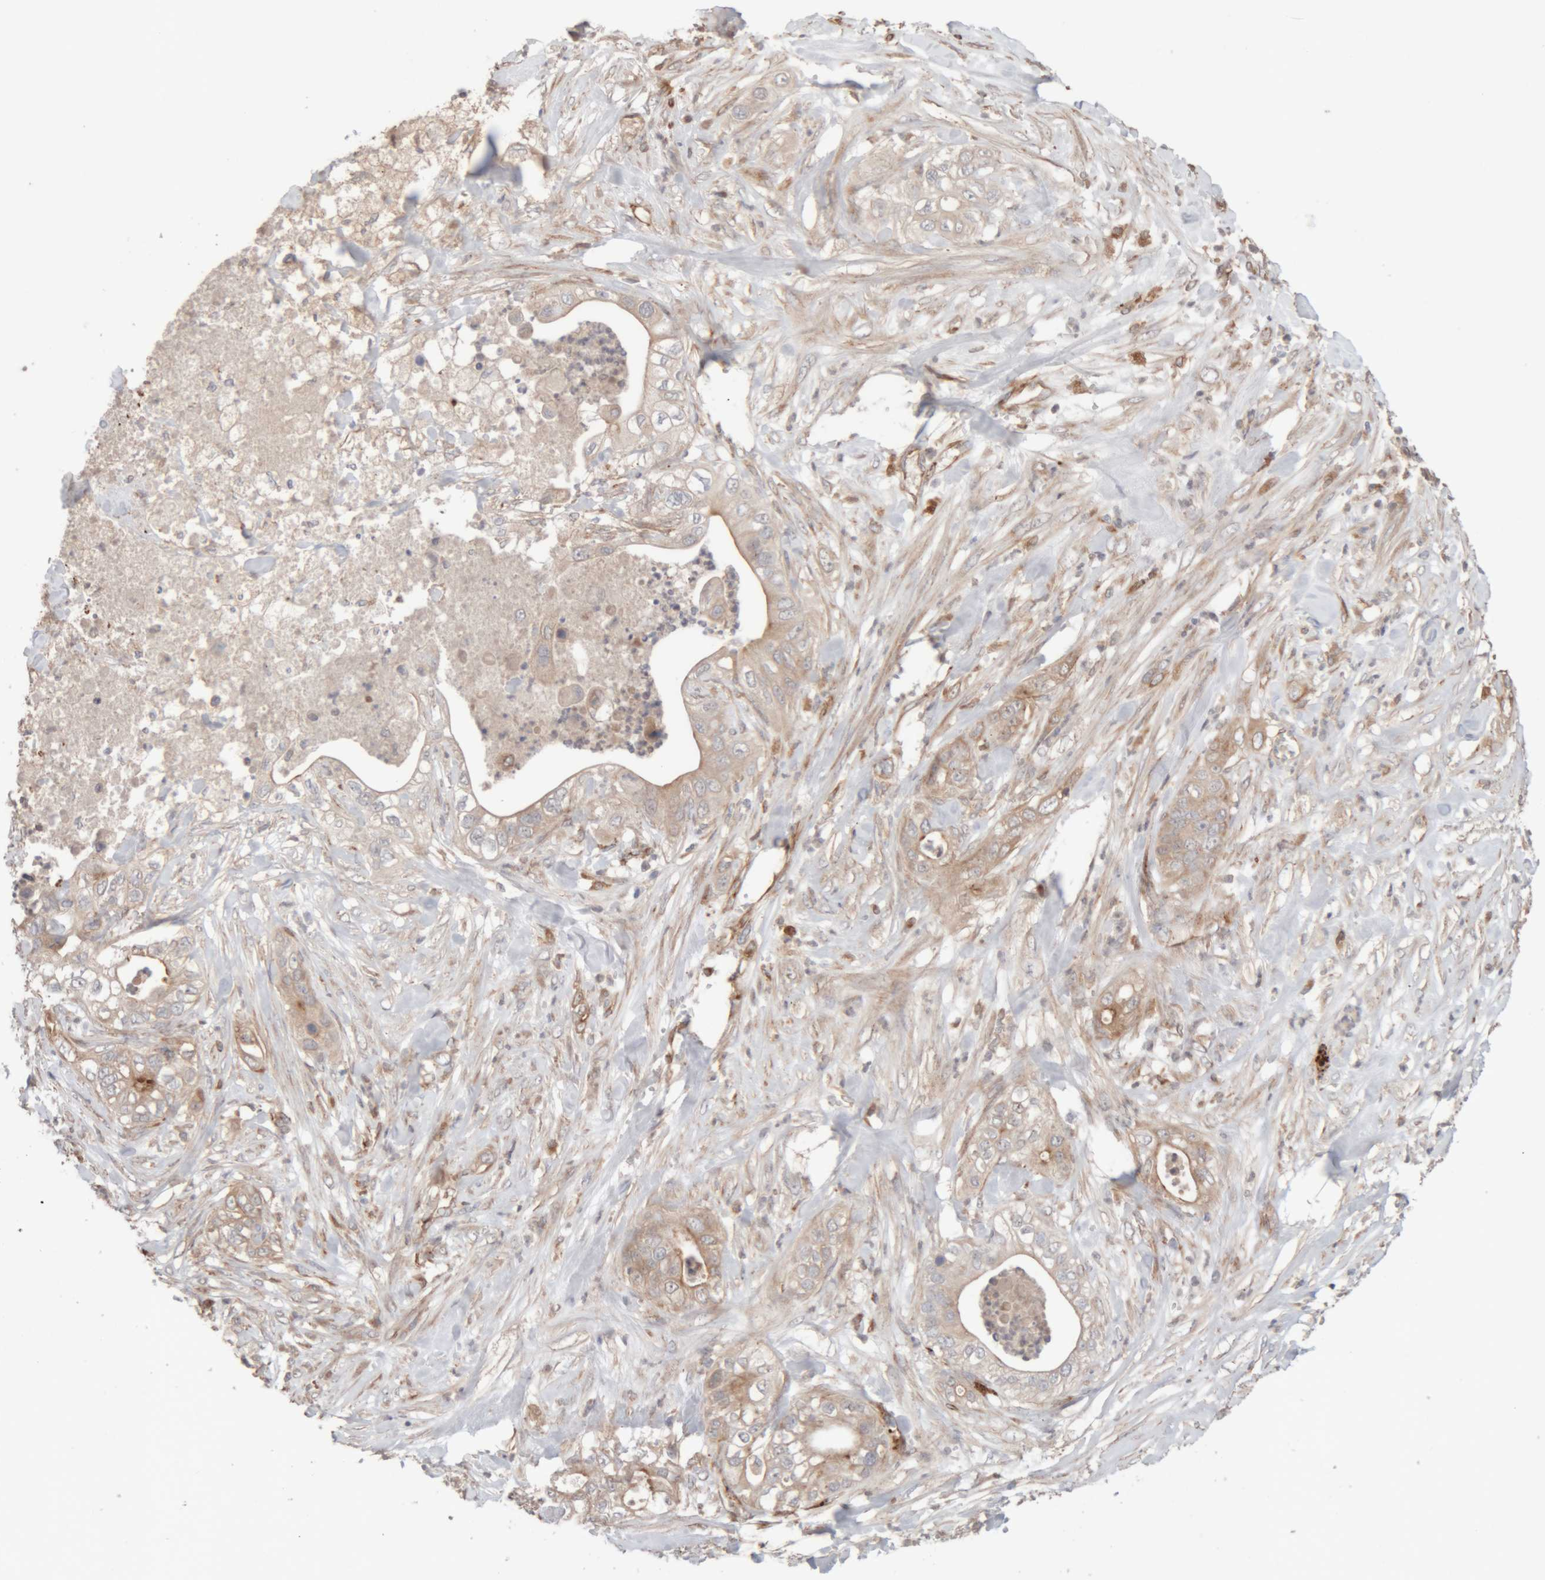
{"staining": {"intensity": "weak", "quantity": "25%-75%", "location": "cytoplasmic/membranous"}, "tissue": "pancreatic cancer", "cell_type": "Tumor cells", "image_type": "cancer", "snomed": [{"axis": "morphology", "description": "Adenocarcinoma, NOS"}, {"axis": "topography", "description": "Pancreas"}], "caption": "Pancreatic cancer (adenocarcinoma) stained for a protein (brown) shows weak cytoplasmic/membranous positive positivity in about 25%-75% of tumor cells.", "gene": "RAB32", "patient": {"sex": "female", "age": 78}}